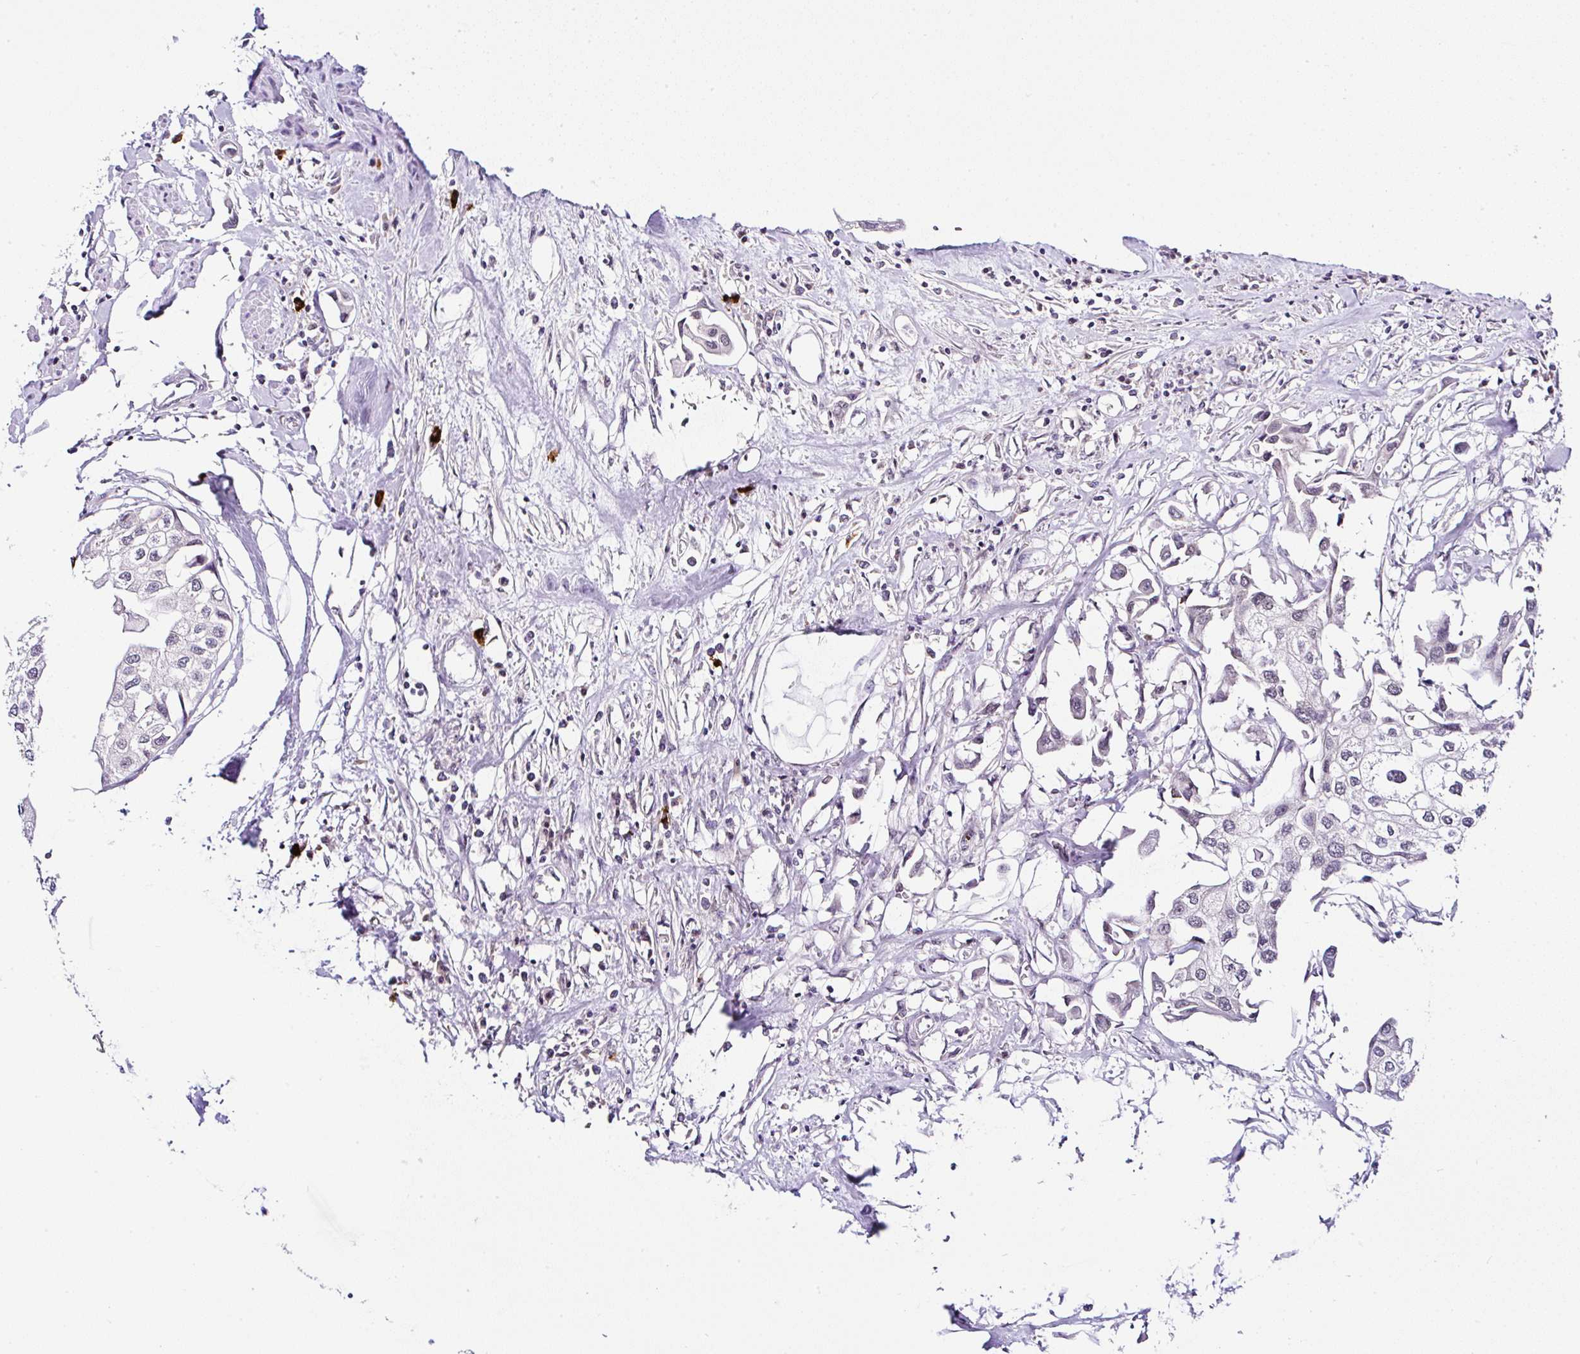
{"staining": {"intensity": "negative", "quantity": "none", "location": "none"}, "tissue": "urothelial cancer", "cell_type": "Tumor cells", "image_type": "cancer", "snomed": [{"axis": "morphology", "description": "Urothelial carcinoma, High grade"}, {"axis": "topography", "description": "Urinary bladder"}], "caption": "The histopathology image reveals no staining of tumor cells in urothelial cancer.", "gene": "PTPN2", "patient": {"sex": "male", "age": 64}}